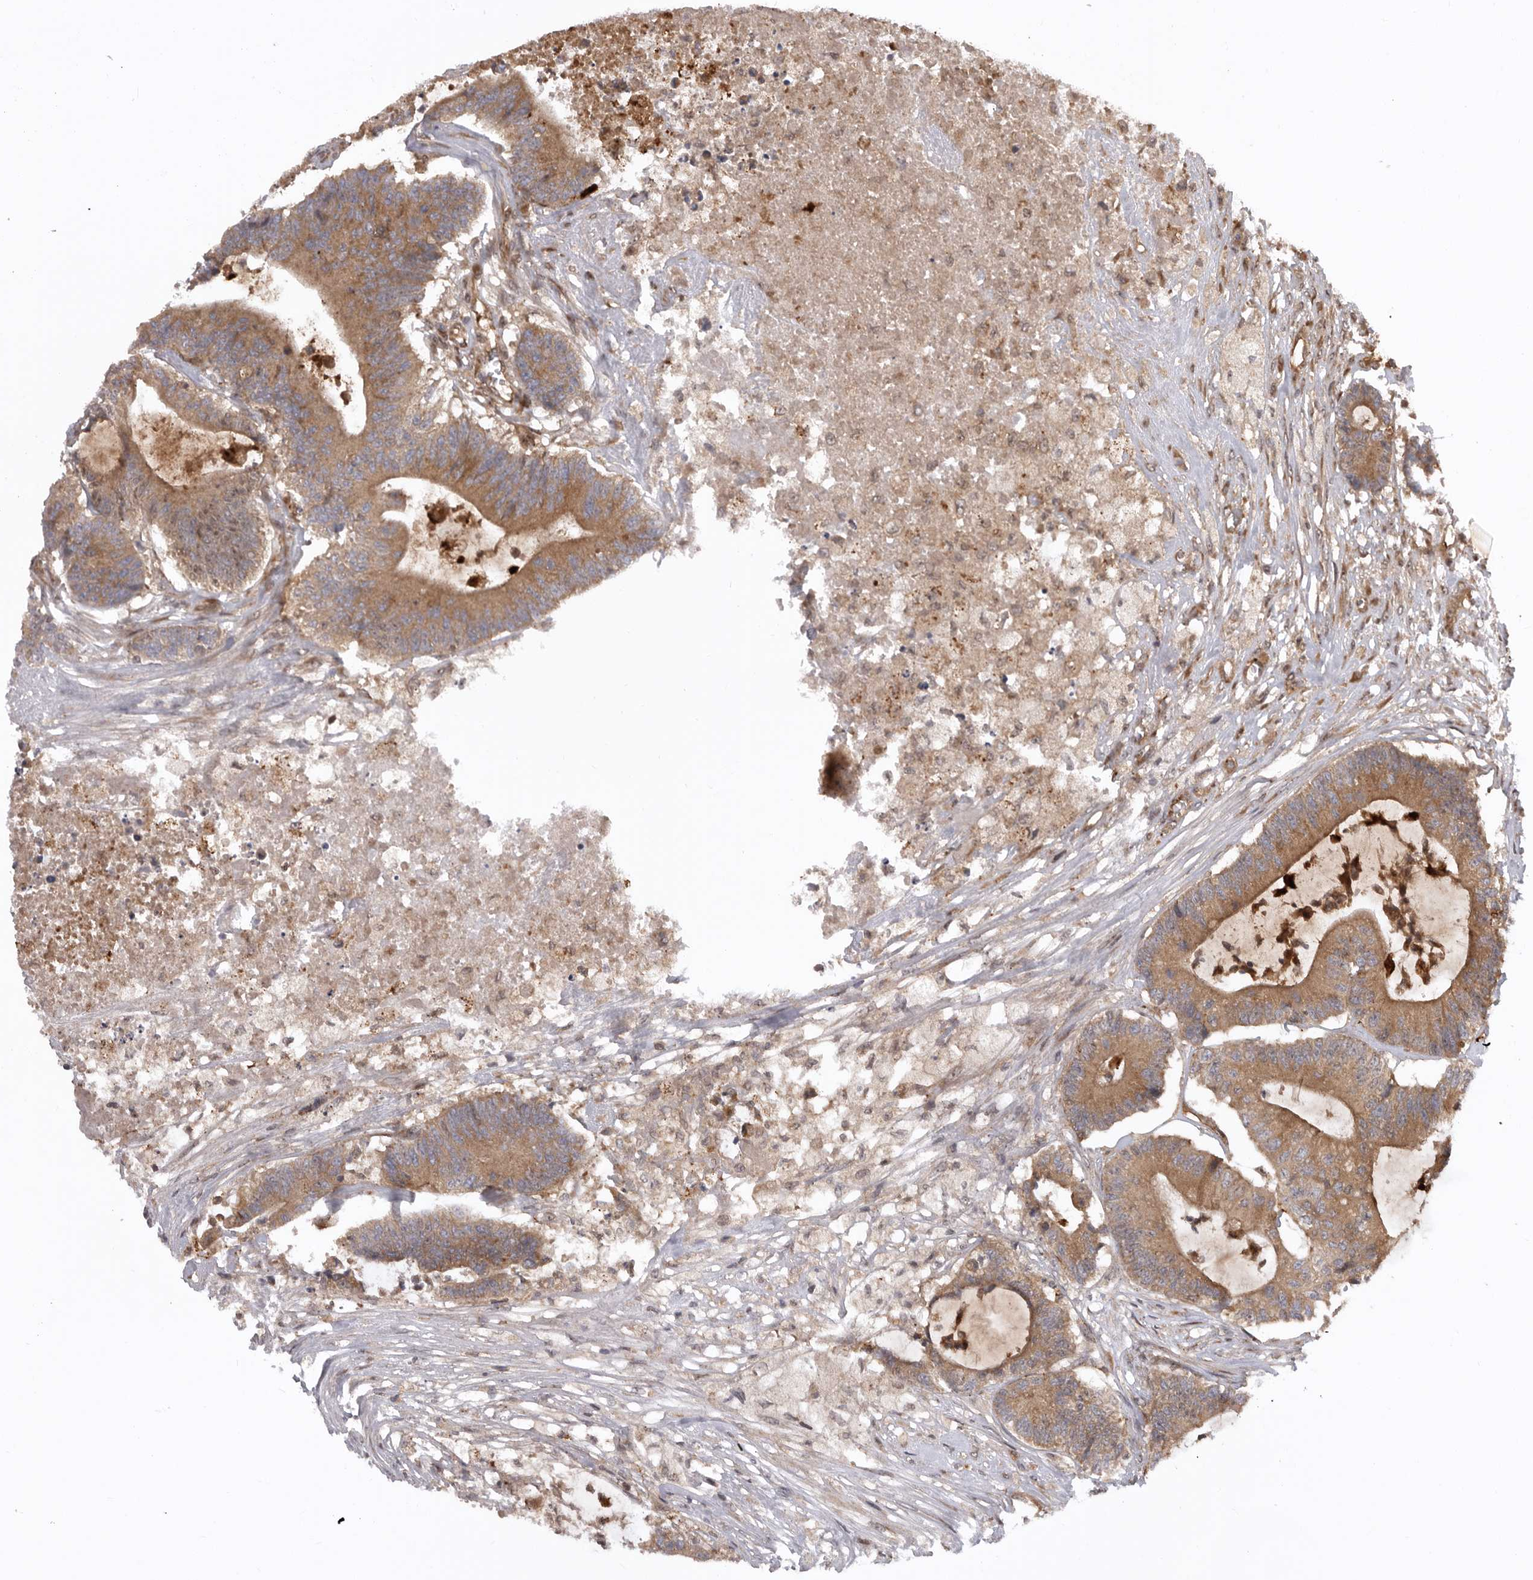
{"staining": {"intensity": "moderate", "quantity": ">75%", "location": "cytoplasmic/membranous"}, "tissue": "colorectal cancer", "cell_type": "Tumor cells", "image_type": "cancer", "snomed": [{"axis": "morphology", "description": "Adenocarcinoma, NOS"}, {"axis": "topography", "description": "Colon"}], "caption": "Human colorectal cancer (adenocarcinoma) stained with a protein marker displays moderate staining in tumor cells.", "gene": "DHDDS", "patient": {"sex": "female", "age": 84}}